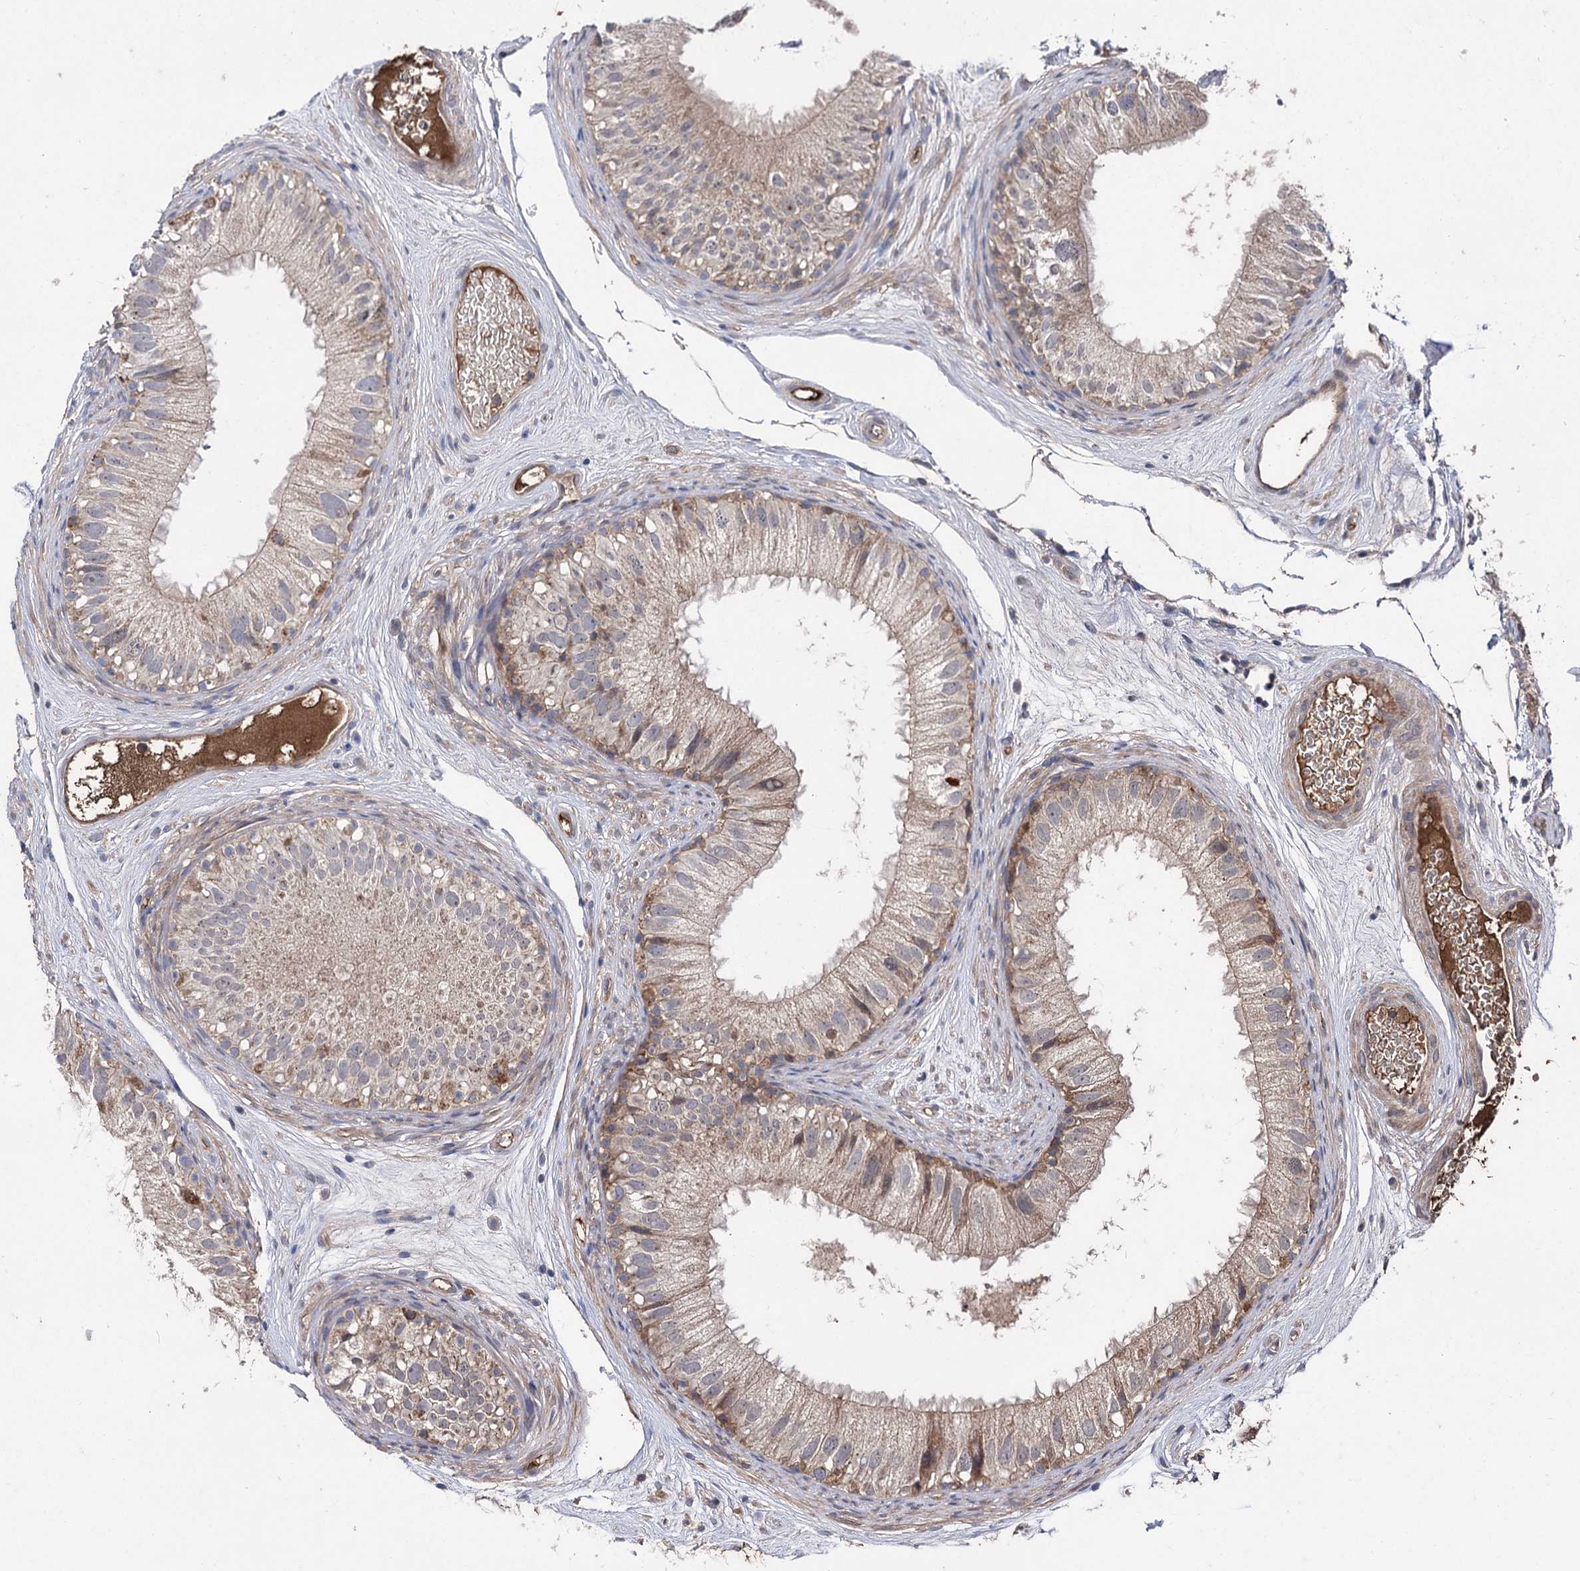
{"staining": {"intensity": "moderate", "quantity": ">75%", "location": "cytoplasmic/membranous"}, "tissue": "epididymis", "cell_type": "Glandular cells", "image_type": "normal", "snomed": [{"axis": "morphology", "description": "Normal tissue, NOS"}, {"axis": "topography", "description": "Epididymis"}], "caption": "Immunohistochemistry (IHC) micrograph of normal human epididymis stained for a protein (brown), which demonstrates medium levels of moderate cytoplasmic/membranous positivity in approximately >75% of glandular cells.", "gene": "RASSF3", "patient": {"sex": "male", "age": 77}}